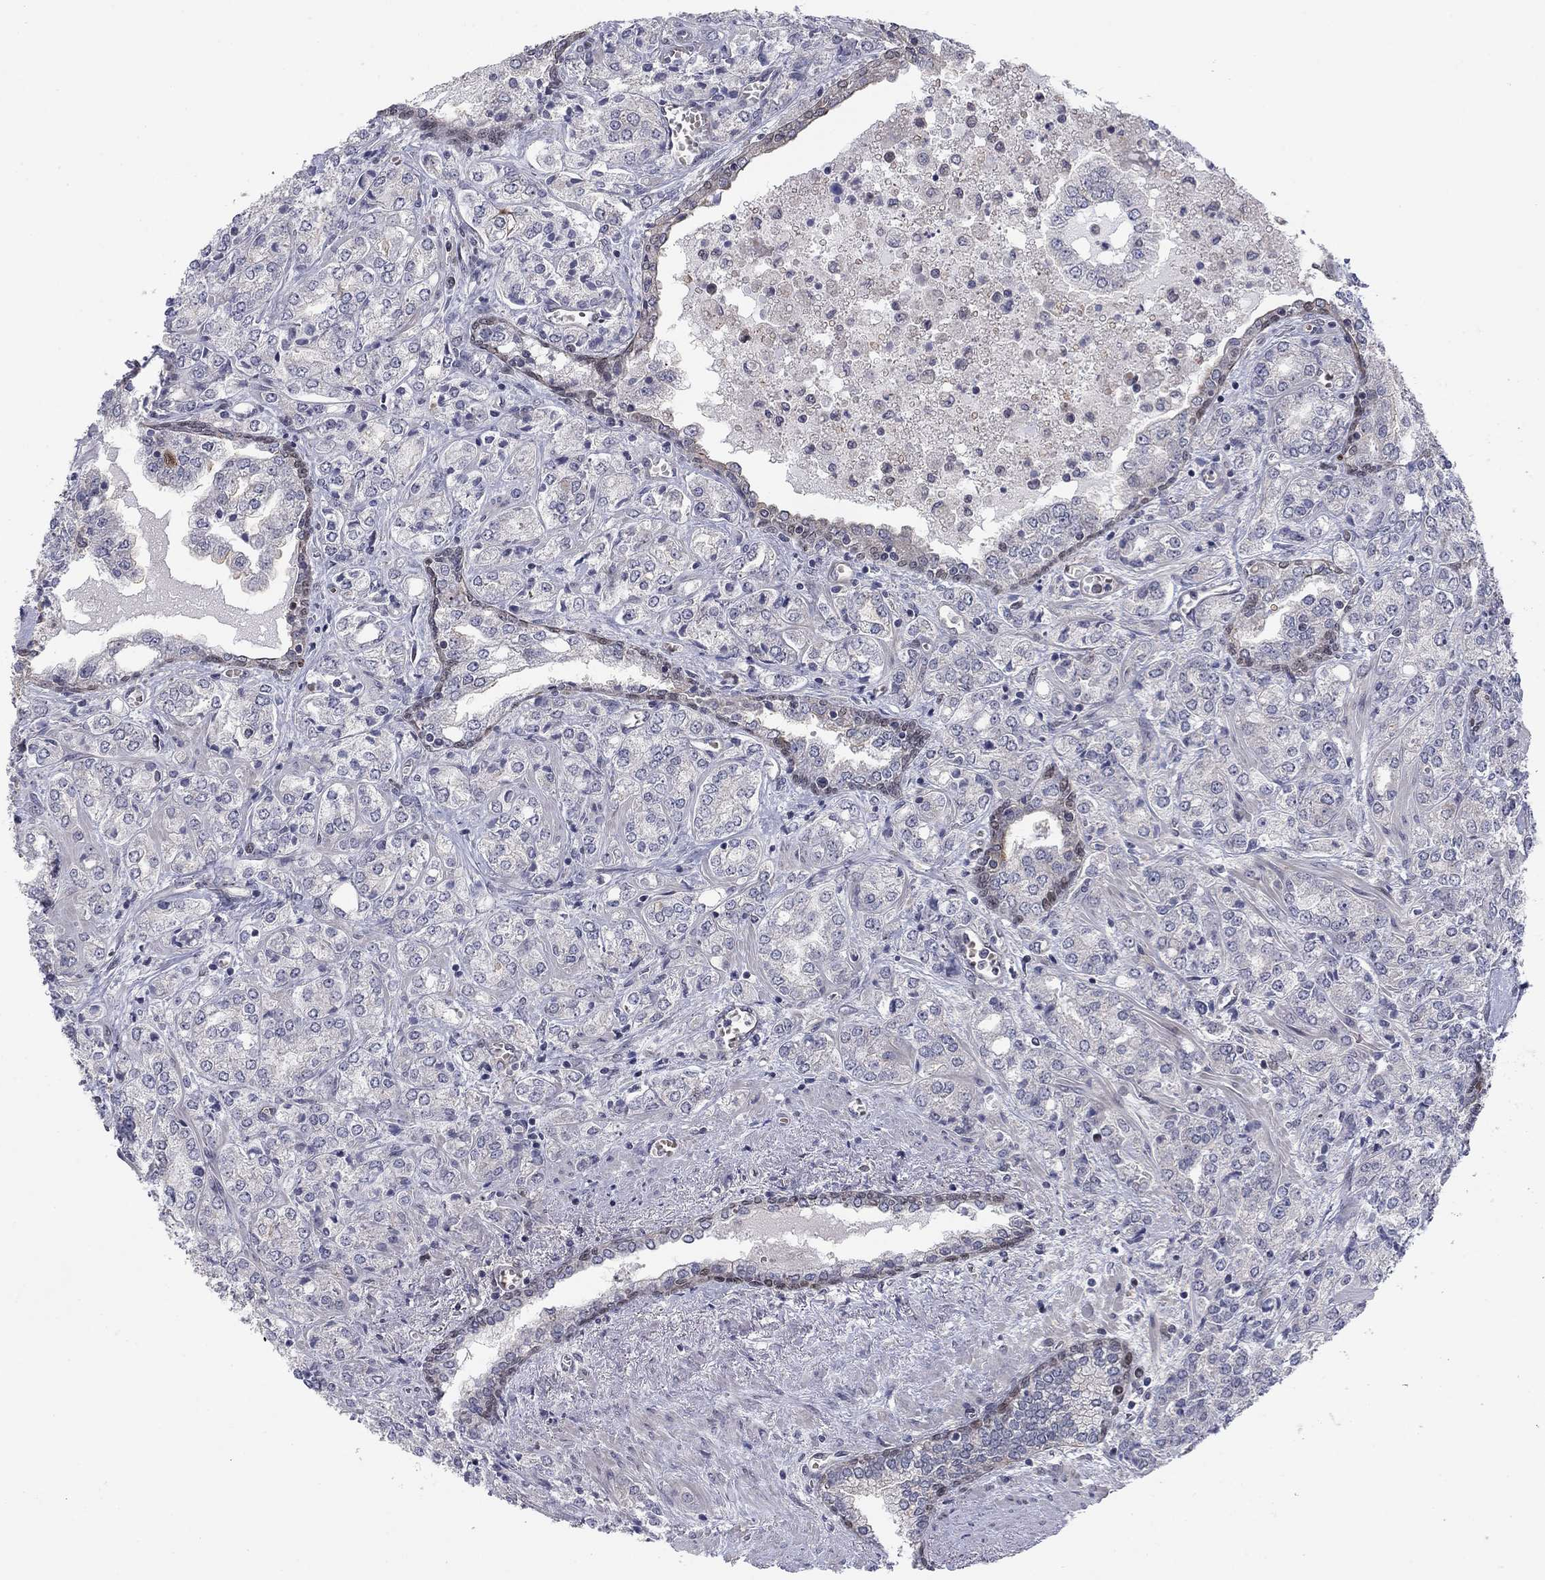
{"staining": {"intensity": "negative", "quantity": "none", "location": "none"}, "tissue": "prostate cancer", "cell_type": "Tumor cells", "image_type": "cancer", "snomed": [{"axis": "morphology", "description": "Adenocarcinoma, NOS"}, {"axis": "topography", "description": "Prostate and seminal vesicle, NOS"}, {"axis": "topography", "description": "Prostate"}], "caption": "Immunohistochemistry (IHC) of human prostate cancer reveals no expression in tumor cells.", "gene": "BCL11A", "patient": {"sex": "male", "age": 62}}